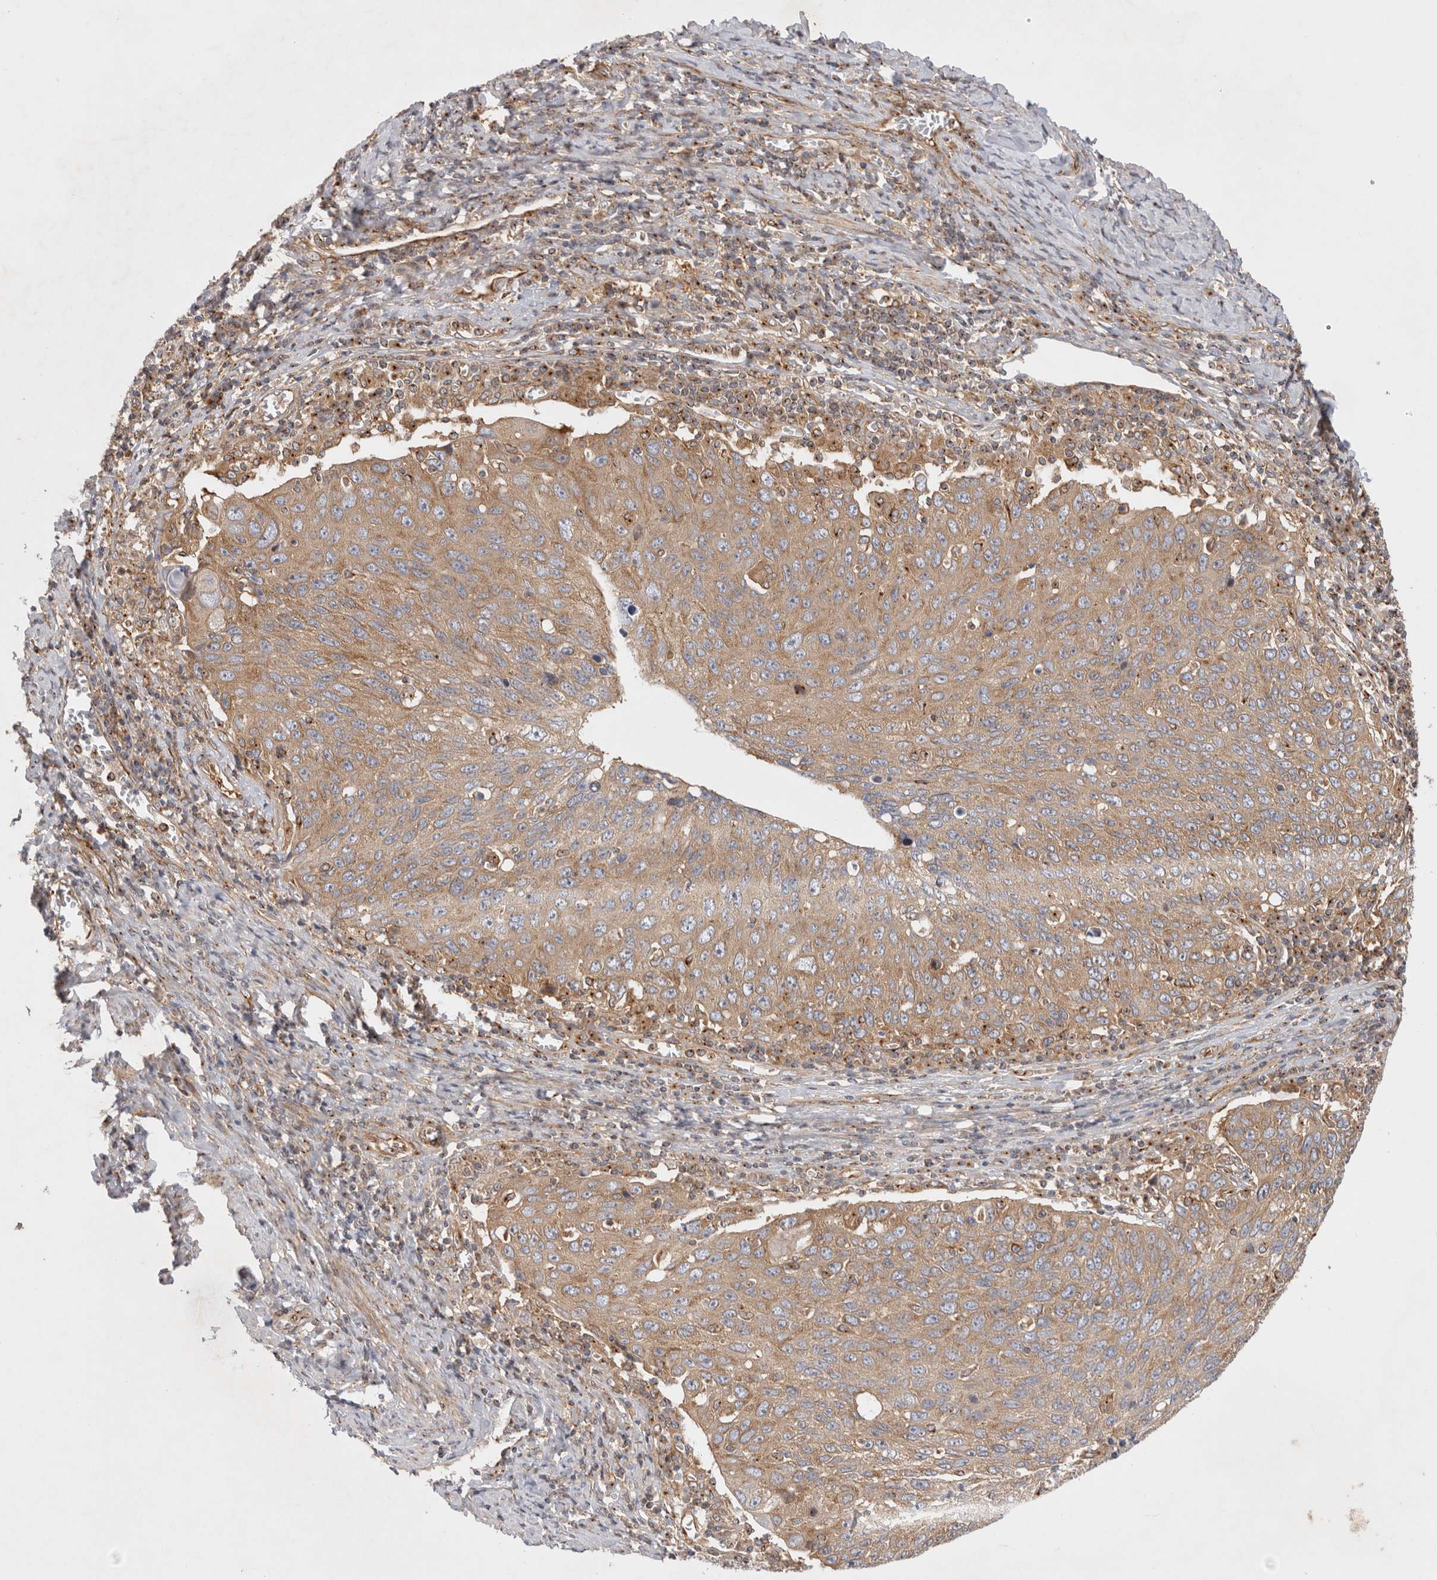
{"staining": {"intensity": "moderate", "quantity": ">75%", "location": "cytoplasmic/membranous"}, "tissue": "cervical cancer", "cell_type": "Tumor cells", "image_type": "cancer", "snomed": [{"axis": "morphology", "description": "Squamous cell carcinoma, NOS"}, {"axis": "topography", "description": "Cervix"}], "caption": "Immunohistochemistry histopathology image of cervical cancer (squamous cell carcinoma) stained for a protein (brown), which reveals medium levels of moderate cytoplasmic/membranous staining in approximately >75% of tumor cells.", "gene": "GPR150", "patient": {"sex": "female", "age": 53}}